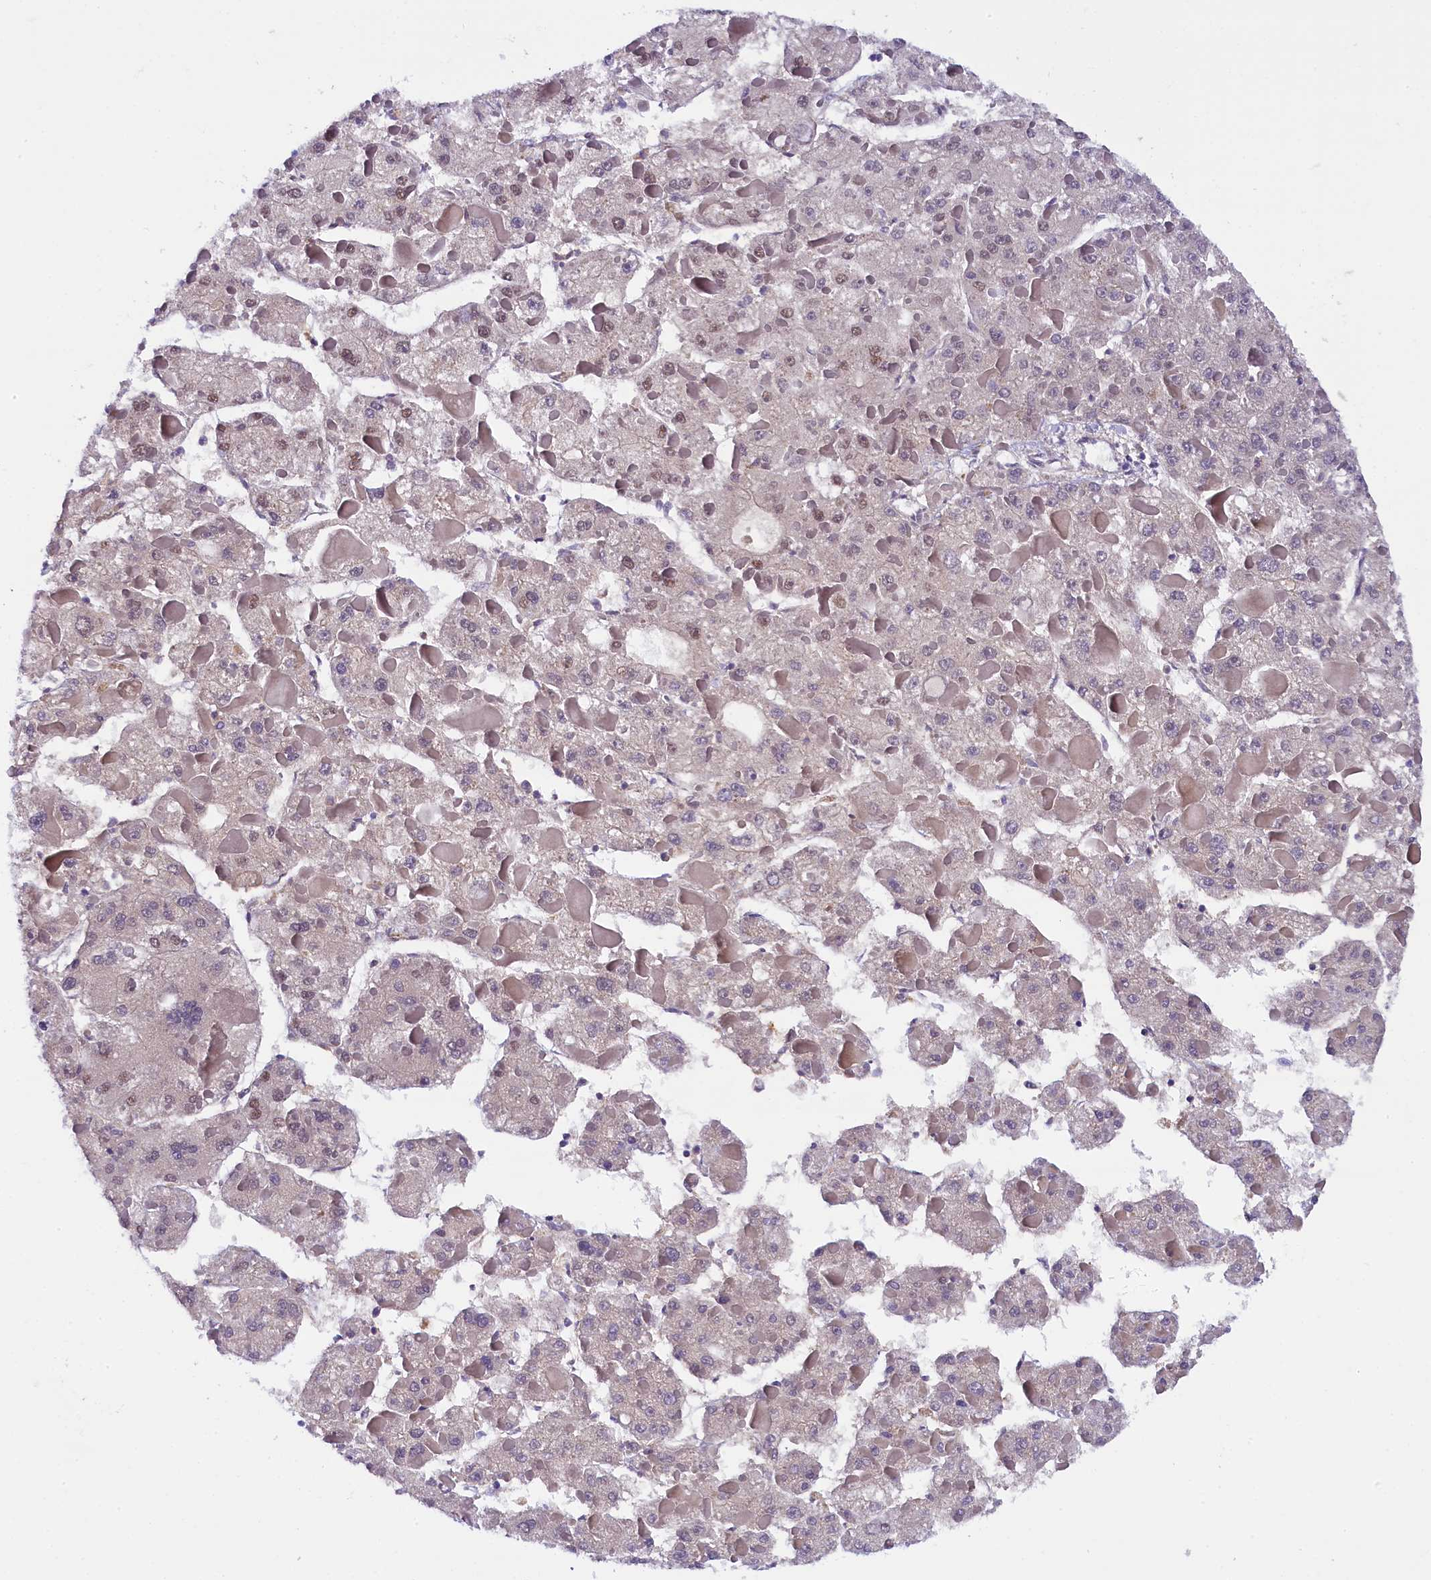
{"staining": {"intensity": "weak", "quantity": "<25%", "location": "nuclear"}, "tissue": "liver cancer", "cell_type": "Tumor cells", "image_type": "cancer", "snomed": [{"axis": "morphology", "description": "Carcinoma, Hepatocellular, NOS"}, {"axis": "topography", "description": "Liver"}], "caption": "Tumor cells show no significant expression in liver cancer (hepatocellular carcinoma). (Immunohistochemistry (ihc), brightfield microscopy, high magnification).", "gene": "IQCN", "patient": {"sex": "female", "age": 73}}